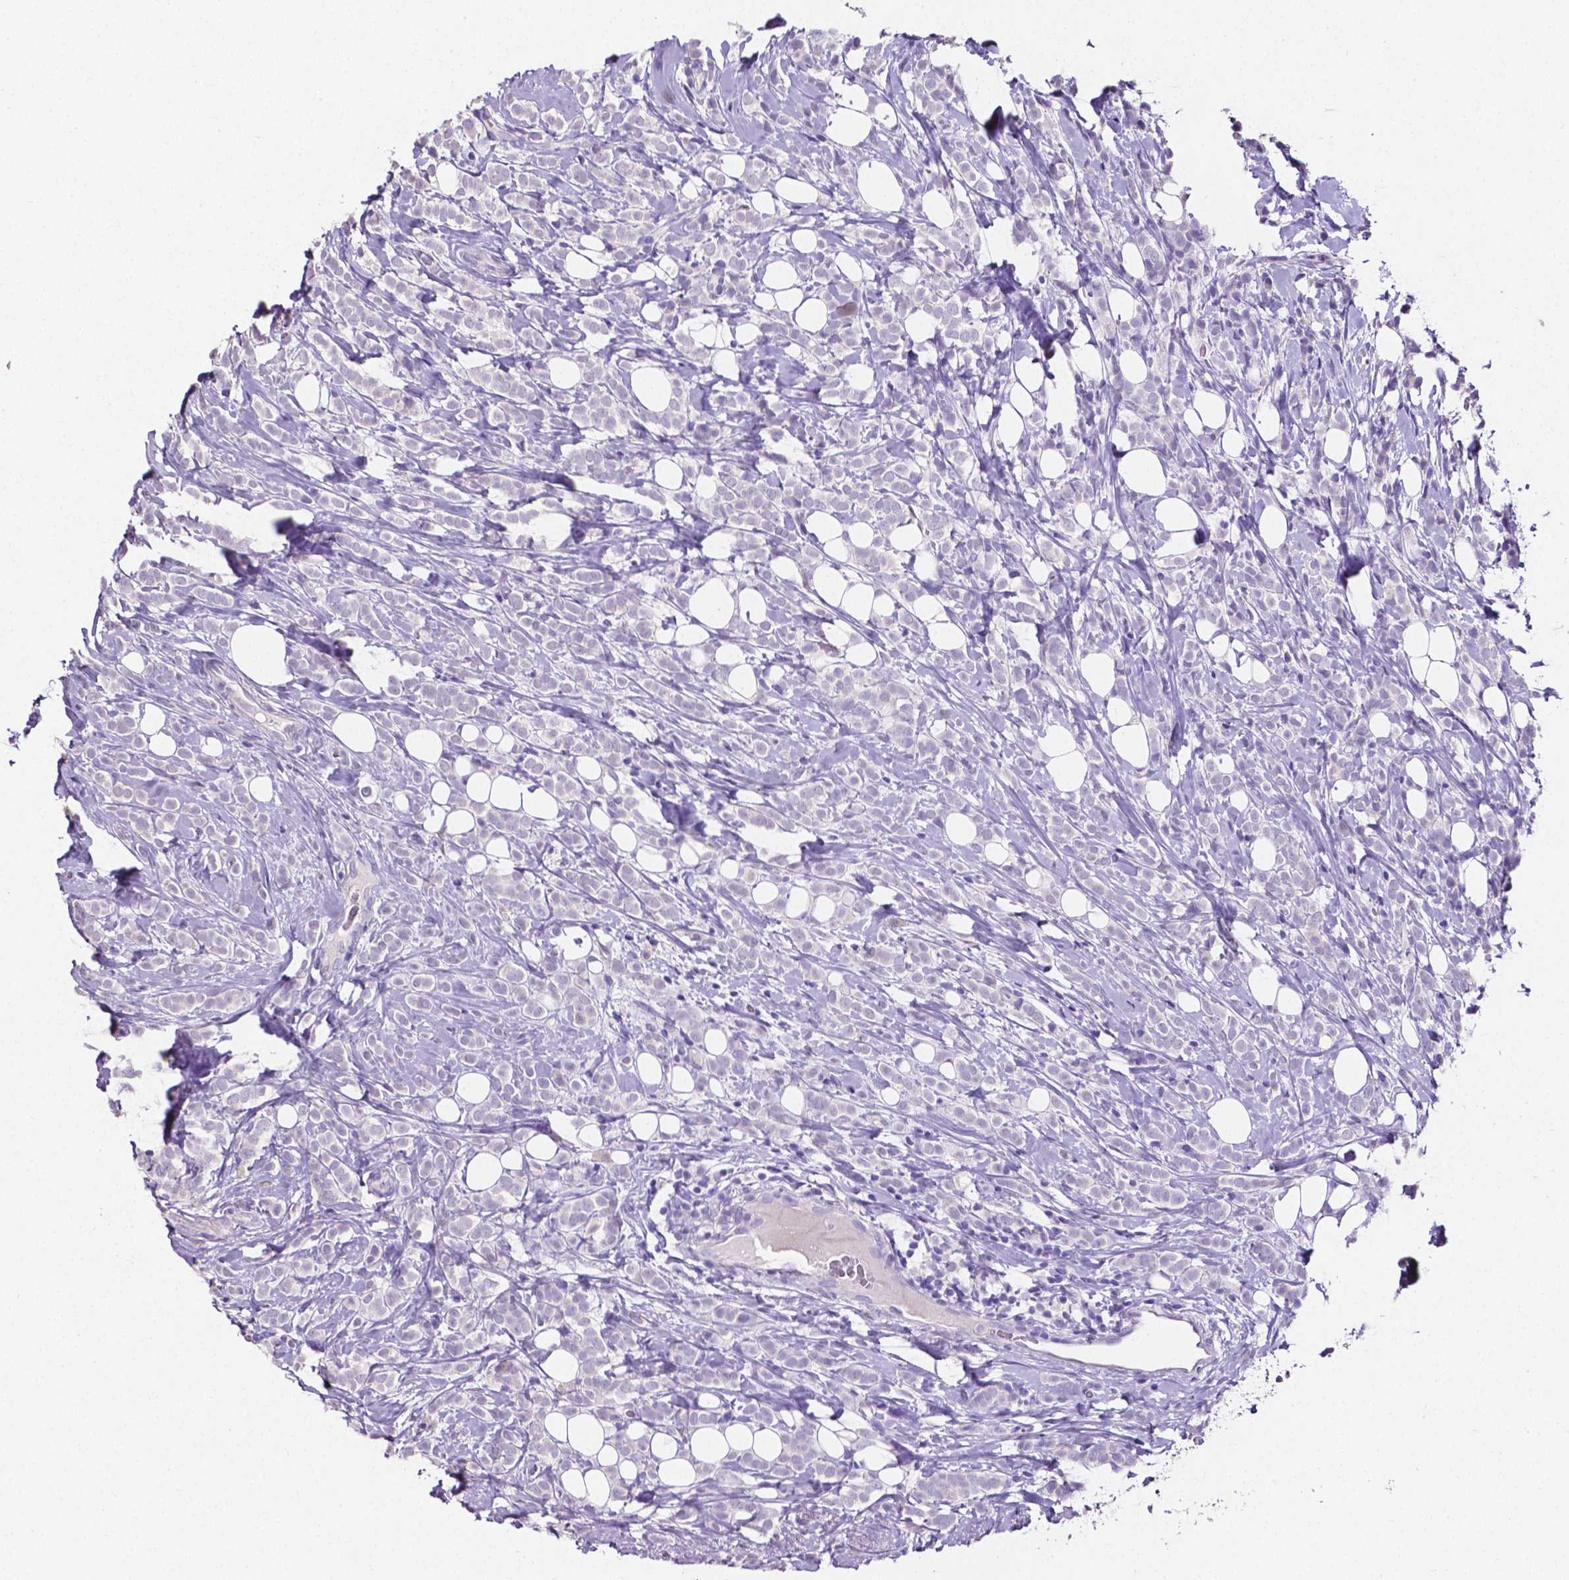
{"staining": {"intensity": "negative", "quantity": "none", "location": "none"}, "tissue": "breast cancer", "cell_type": "Tumor cells", "image_type": "cancer", "snomed": [{"axis": "morphology", "description": "Lobular carcinoma"}, {"axis": "topography", "description": "Breast"}], "caption": "This is an immunohistochemistry (IHC) micrograph of human breast cancer (lobular carcinoma). There is no positivity in tumor cells.", "gene": "SLC22A2", "patient": {"sex": "female", "age": 49}}